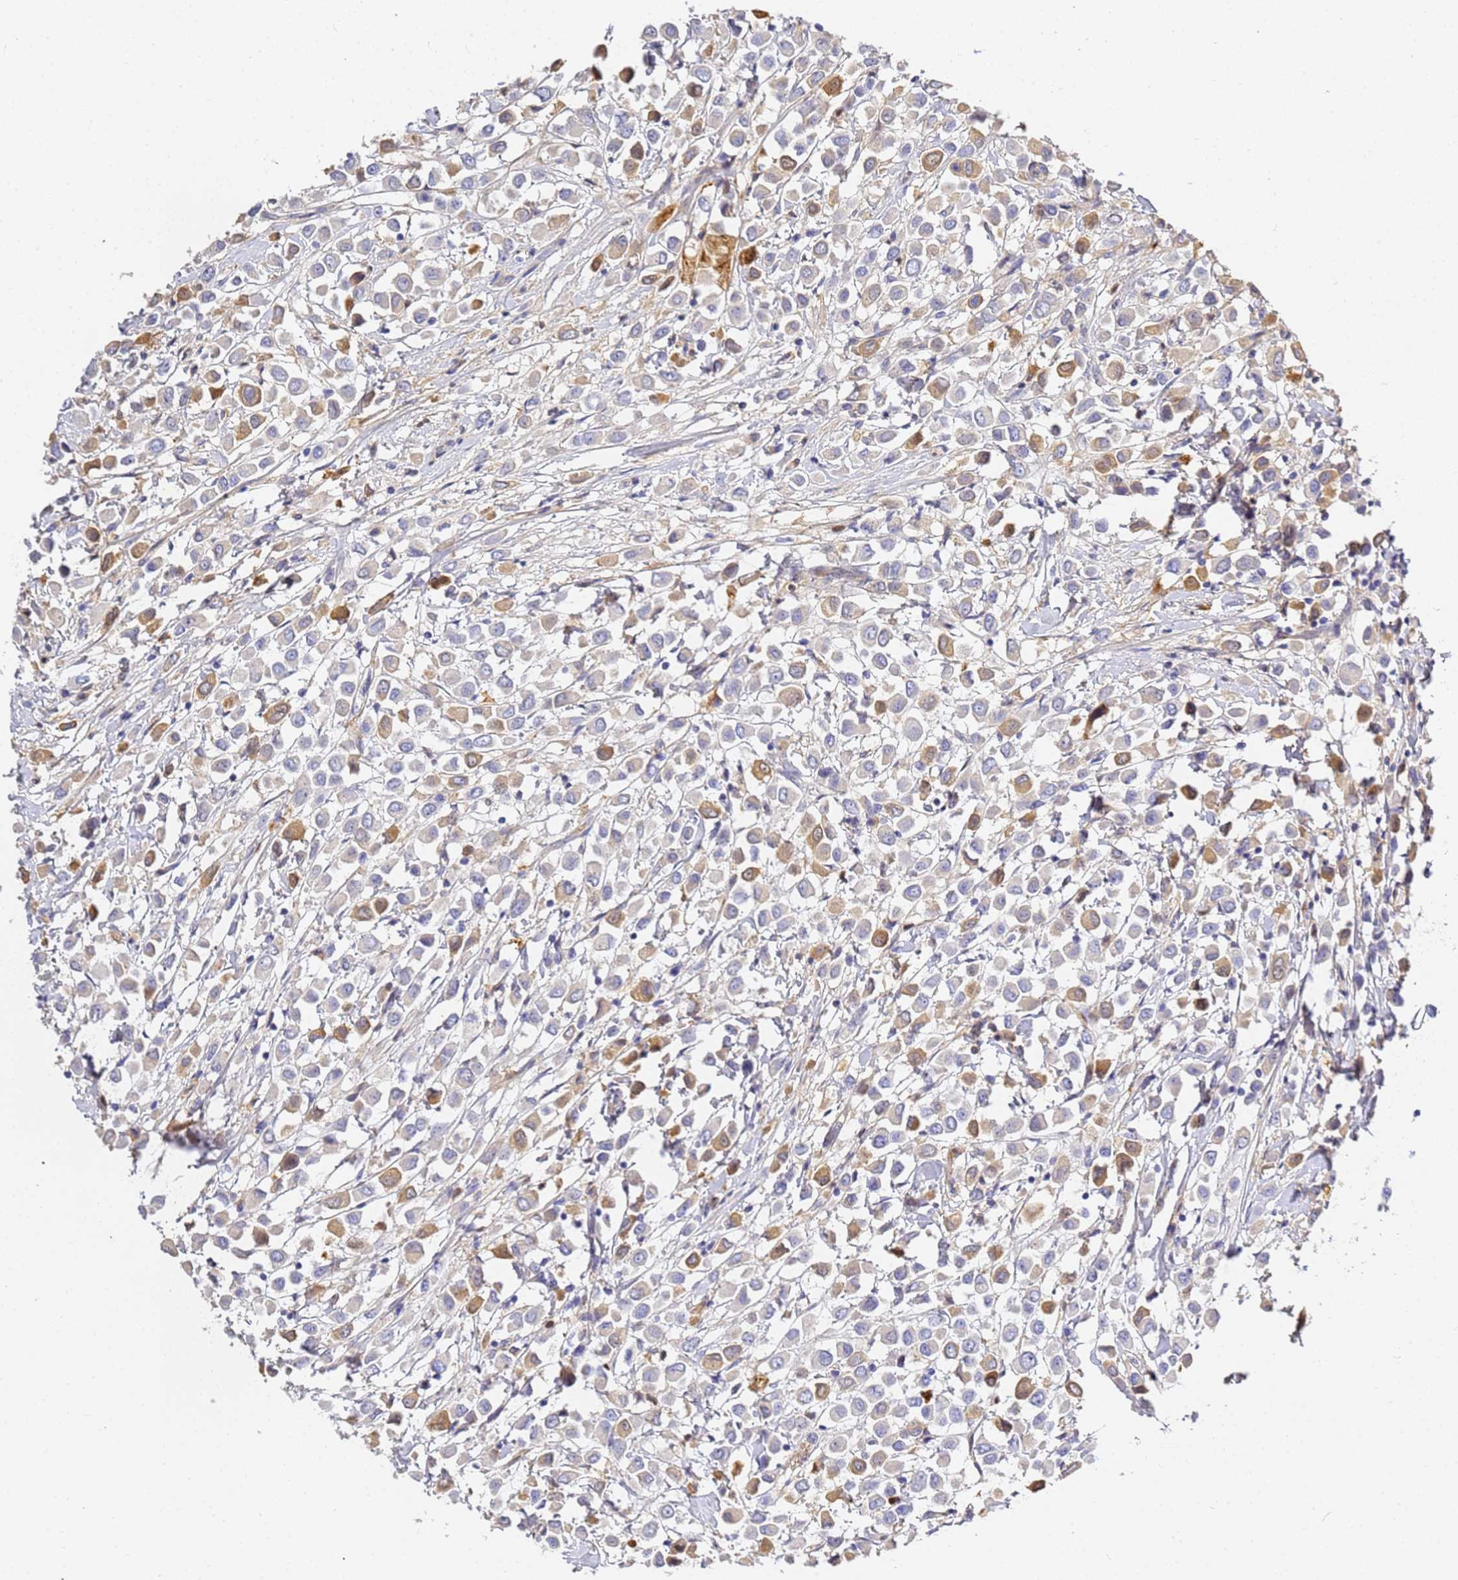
{"staining": {"intensity": "moderate", "quantity": "<25%", "location": "cytoplasmic/membranous"}, "tissue": "breast cancer", "cell_type": "Tumor cells", "image_type": "cancer", "snomed": [{"axis": "morphology", "description": "Duct carcinoma"}, {"axis": "topography", "description": "Breast"}], "caption": "Immunohistochemical staining of human breast intraductal carcinoma displays low levels of moderate cytoplasmic/membranous positivity in about <25% of tumor cells. The staining was performed using DAB to visualize the protein expression in brown, while the nuclei were stained in blue with hematoxylin (Magnification: 20x).", "gene": "CFH", "patient": {"sex": "female", "age": 61}}